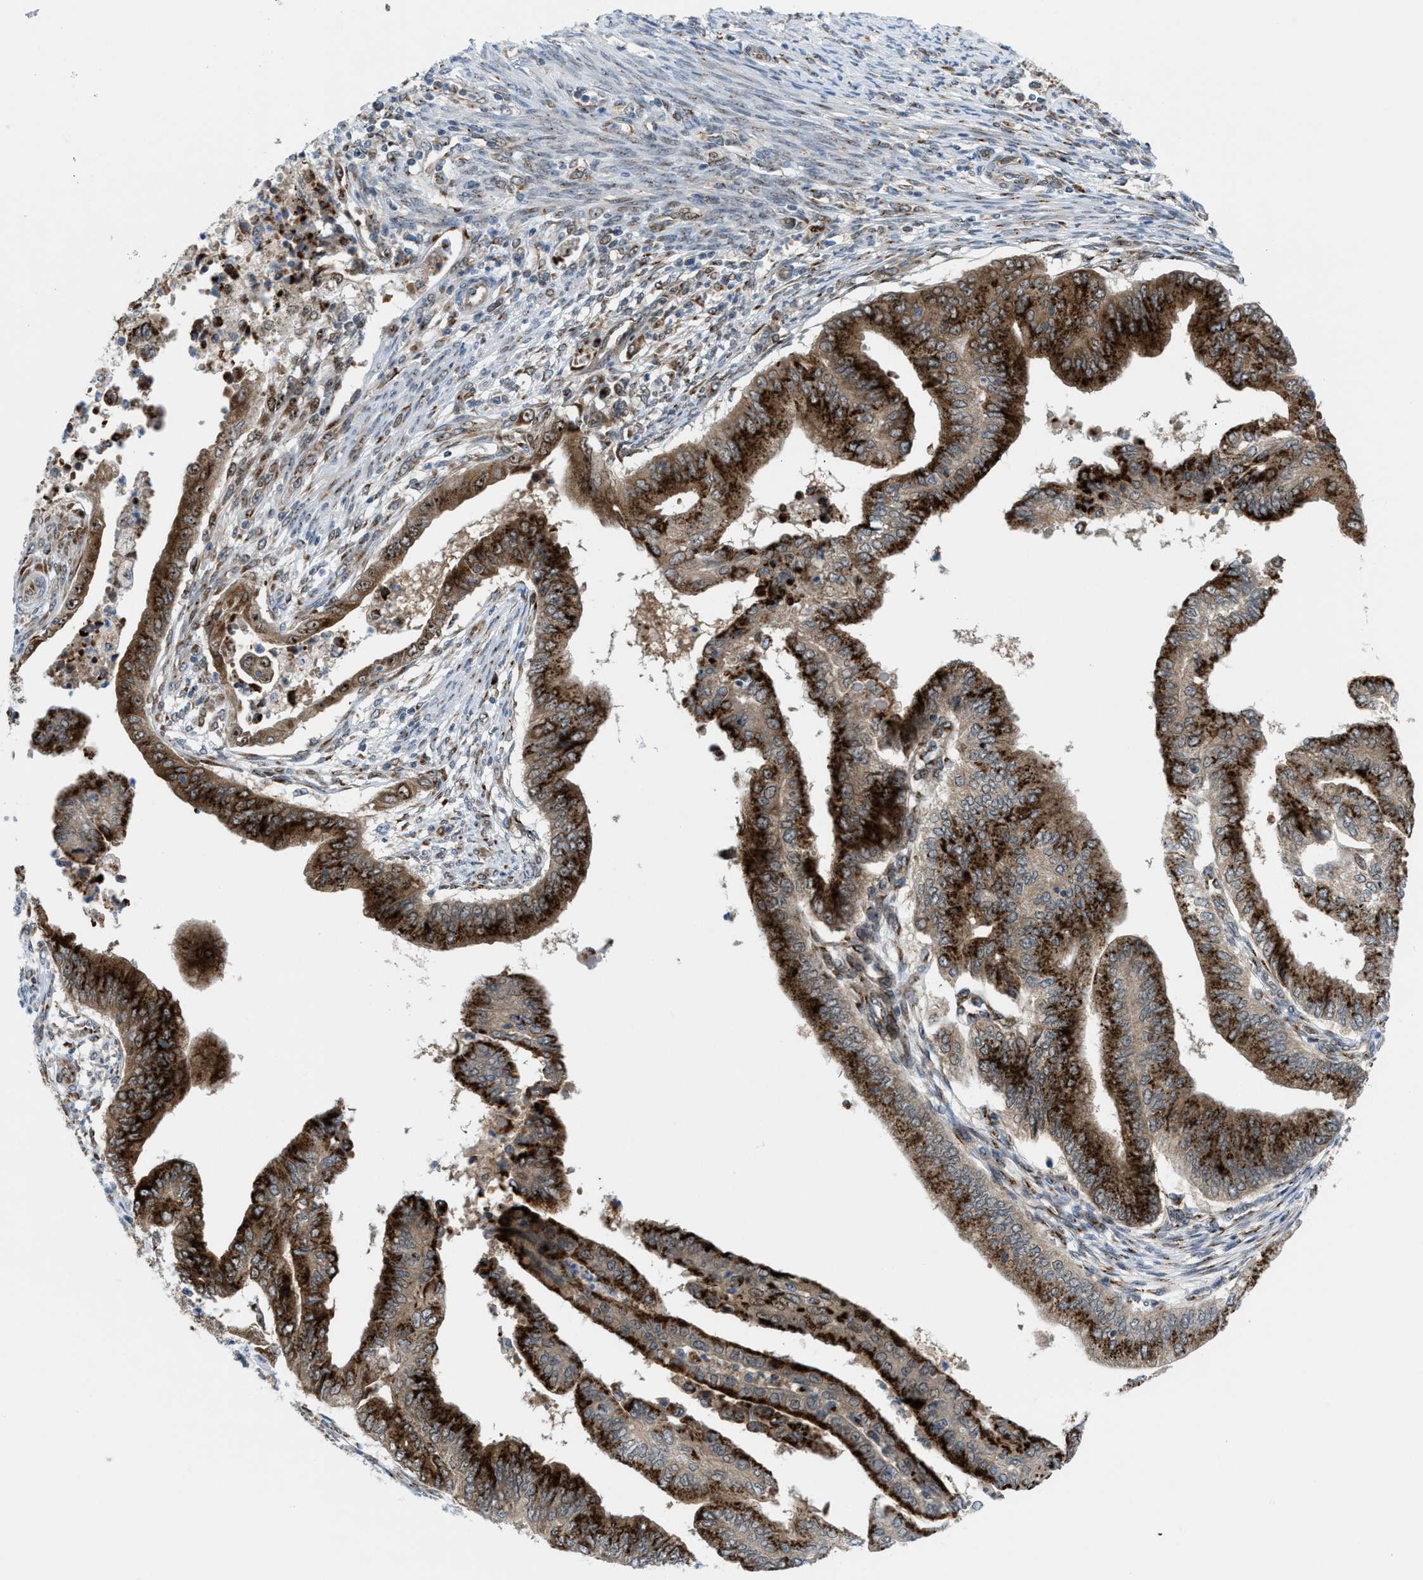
{"staining": {"intensity": "strong", "quantity": ">75%", "location": "cytoplasmic/membranous"}, "tissue": "endometrial cancer", "cell_type": "Tumor cells", "image_type": "cancer", "snomed": [{"axis": "morphology", "description": "Polyp, NOS"}, {"axis": "morphology", "description": "Adenocarcinoma, NOS"}, {"axis": "morphology", "description": "Adenoma, NOS"}, {"axis": "topography", "description": "Endometrium"}], "caption": "Immunohistochemical staining of polyp (endometrial) displays high levels of strong cytoplasmic/membranous protein positivity in about >75% of tumor cells.", "gene": "SLC38A10", "patient": {"sex": "female", "age": 79}}